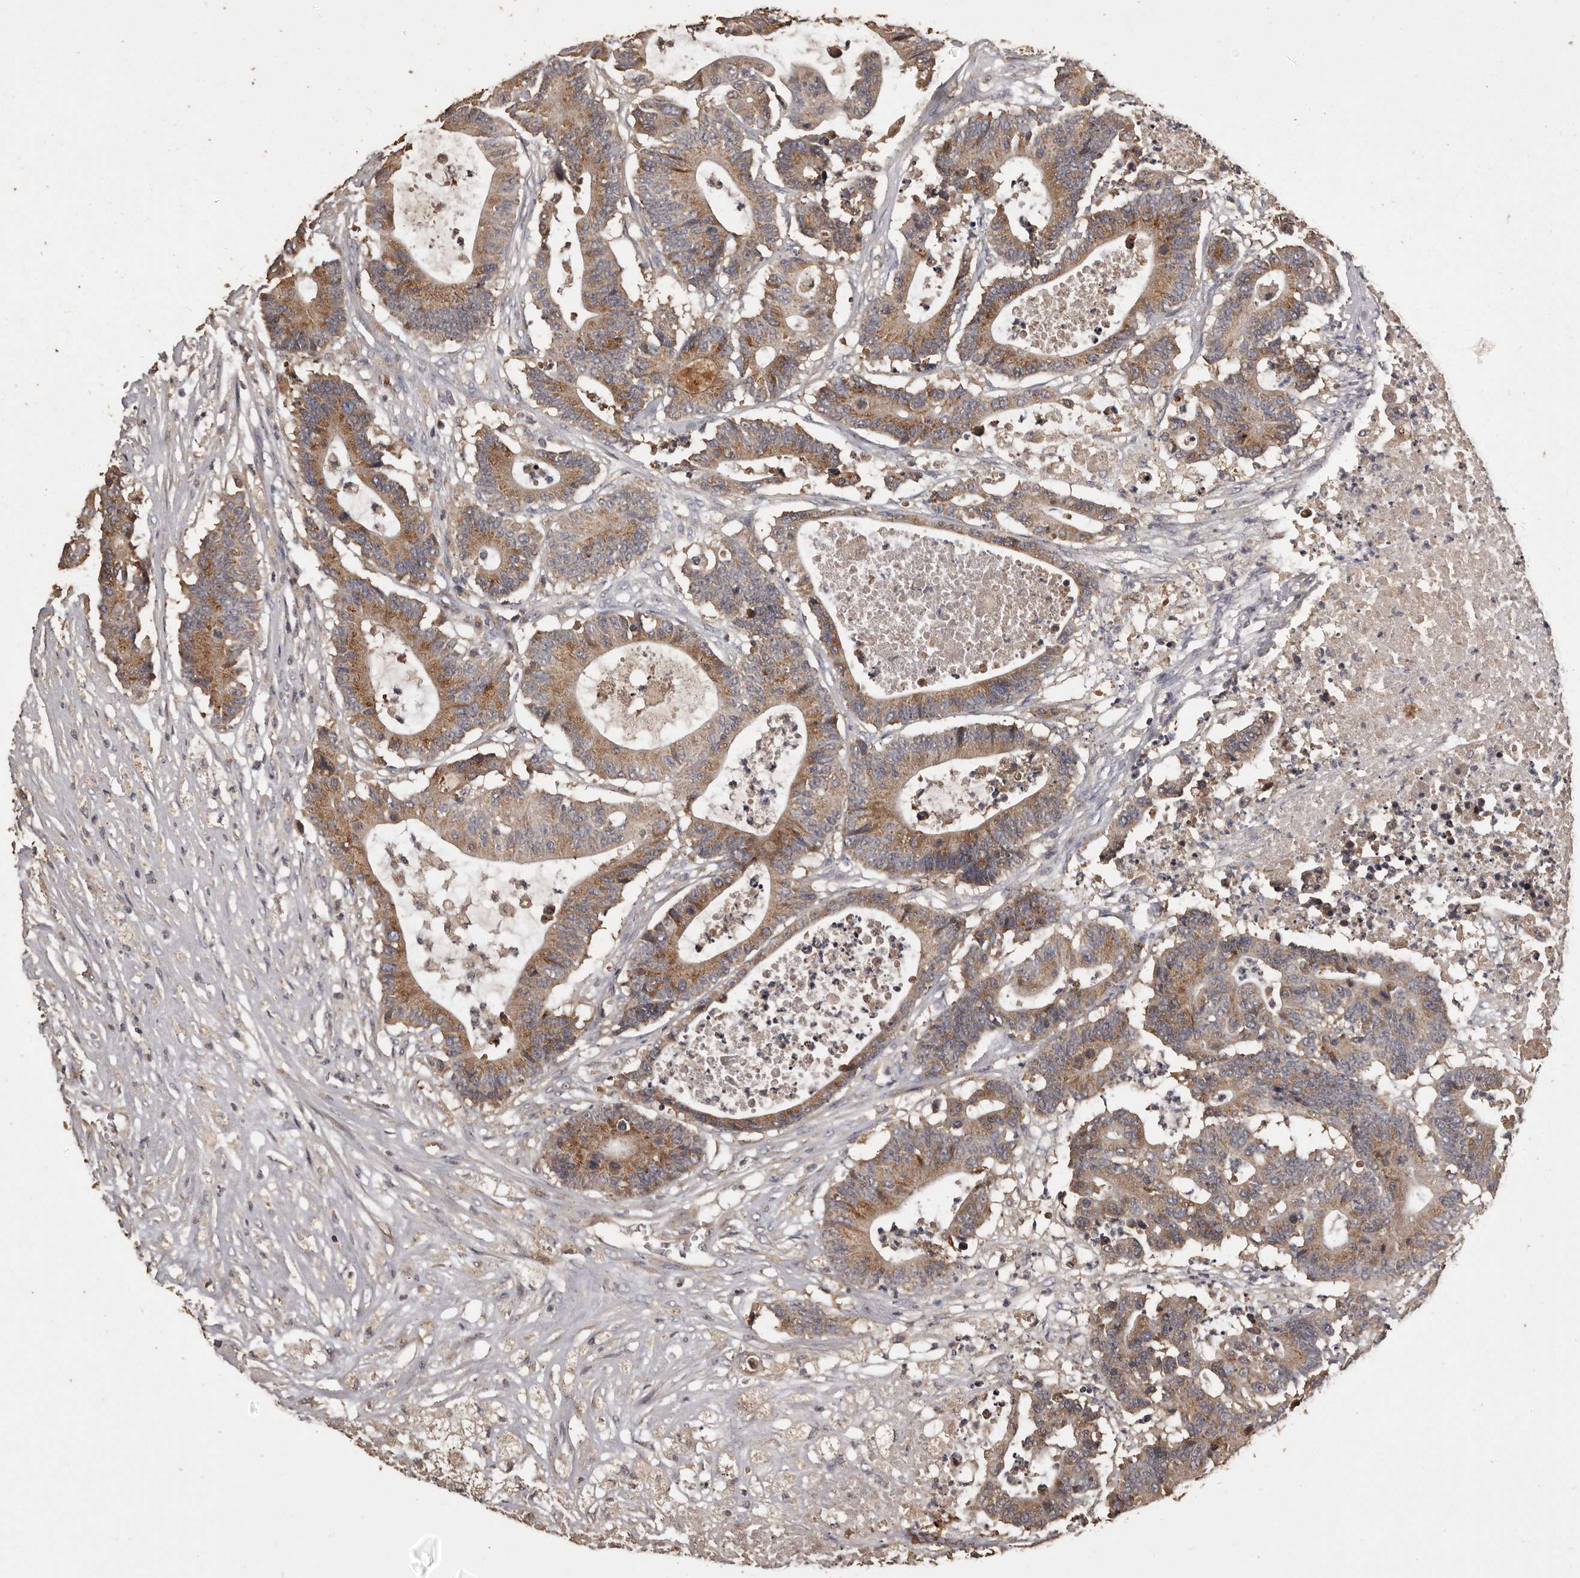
{"staining": {"intensity": "moderate", "quantity": ">75%", "location": "cytoplasmic/membranous"}, "tissue": "colorectal cancer", "cell_type": "Tumor cells", "image_type": "cancer", "snomed": [{"axis": "morphology", "description": "Adenocarcinoma, NOS"}, {"axis": "topography", "description": "Colon"}], "caption": "About >75% of tumor cells in human colorectal cancer (adenocarcinoma) exhibit moderate cytoplasmic/membranous protein expression as visualized by brown immunohistochemical staining.", "gene": "MGAT5", "patient": {"sex": "female", "age": 84}}